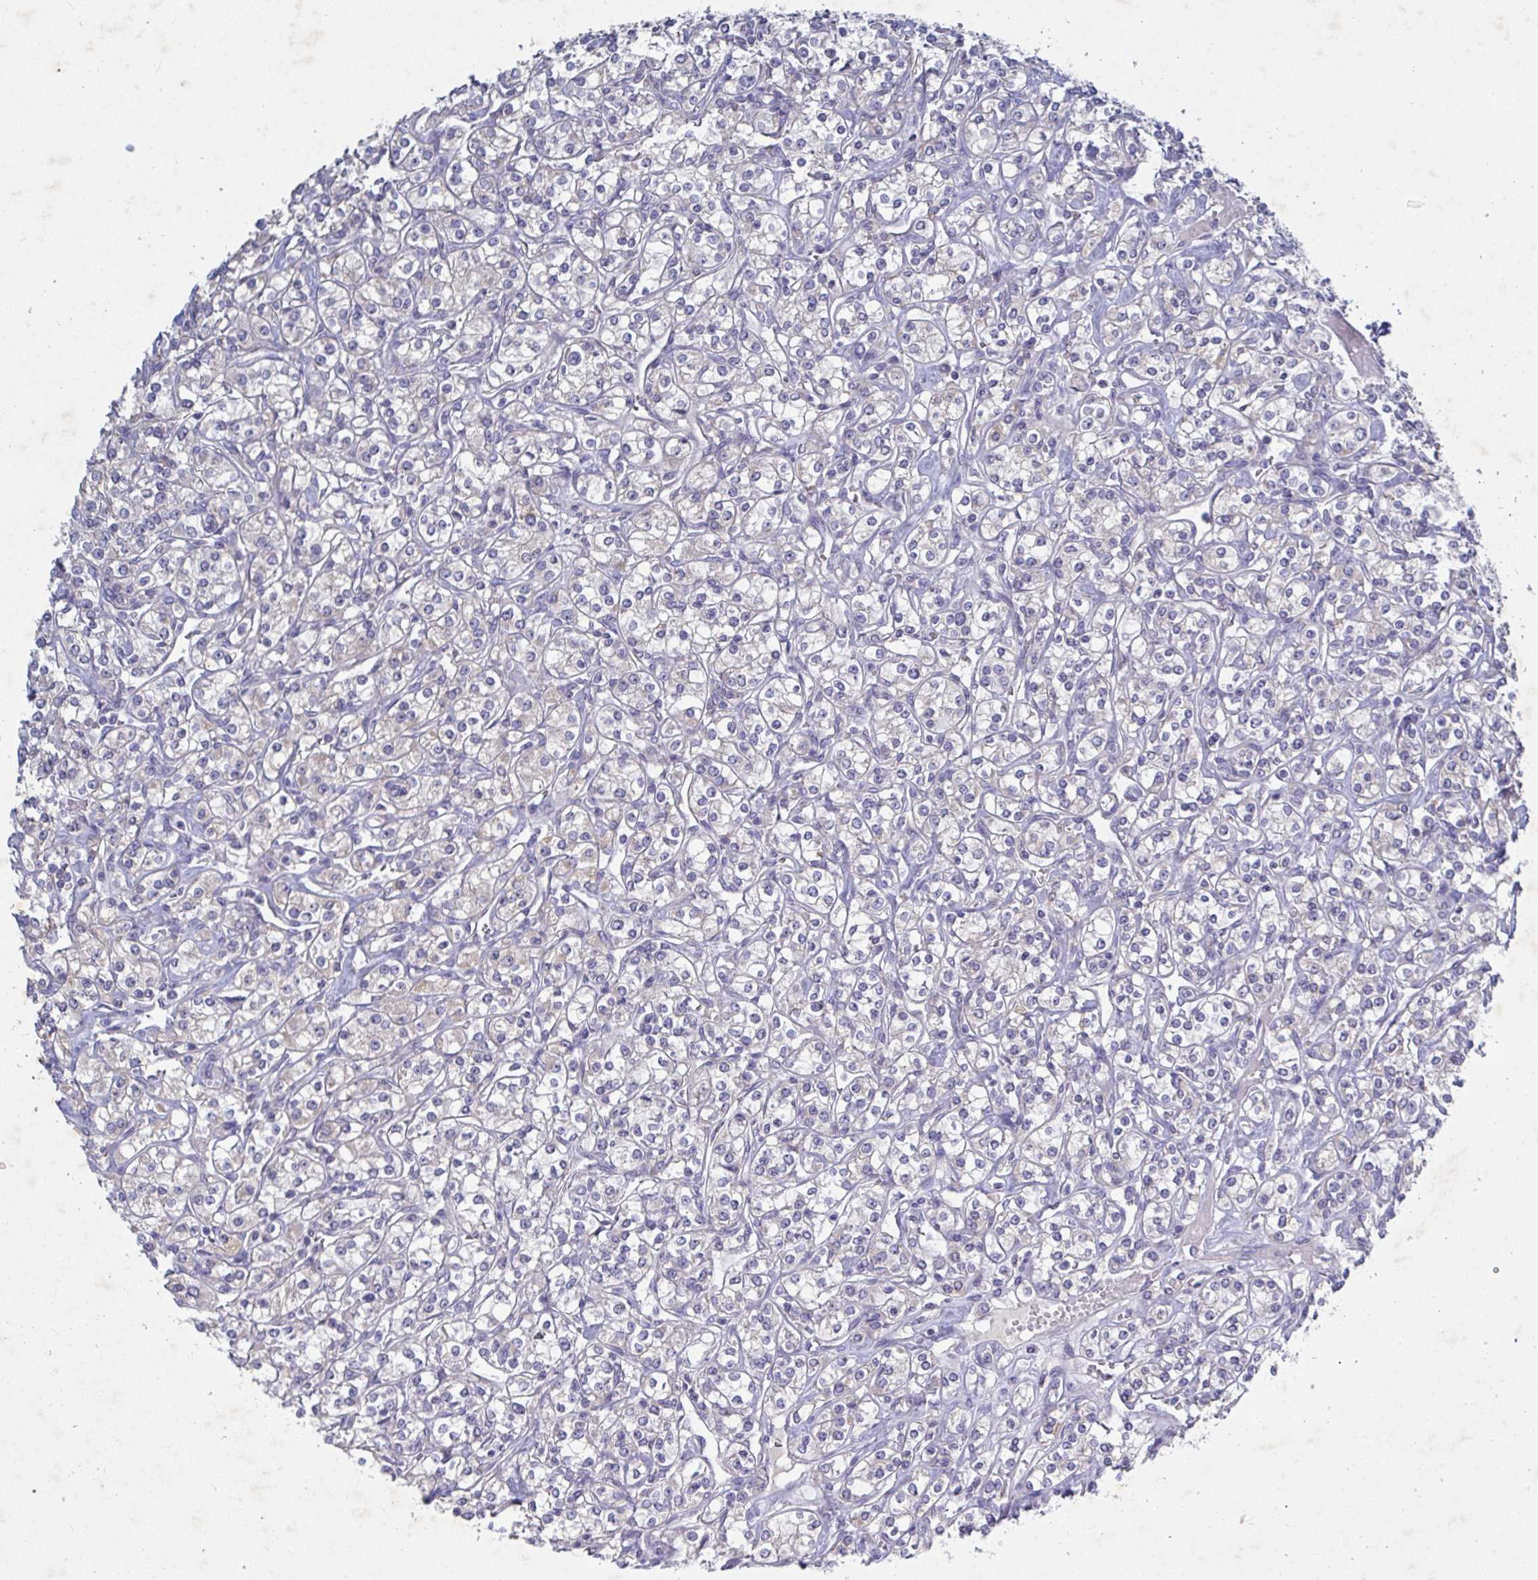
{"staining": {"intensity": "negative", "quantity": "none", "location": "none"}, "tissue": "renal cancer", "cell_type": "Tumor cells", "image_type": "cancer", "snomed": [{"axis": "morphology", "description": "Adenocarcinoma, NOS"}, {"axis": "topography", "description": "Kidney"}], "caption": "The histopathology image exhibits no staining of tumor cells in renal adenocarcinoma.", "gene": "GALNT13", "patient": {"sex": "male", "age": 77}}